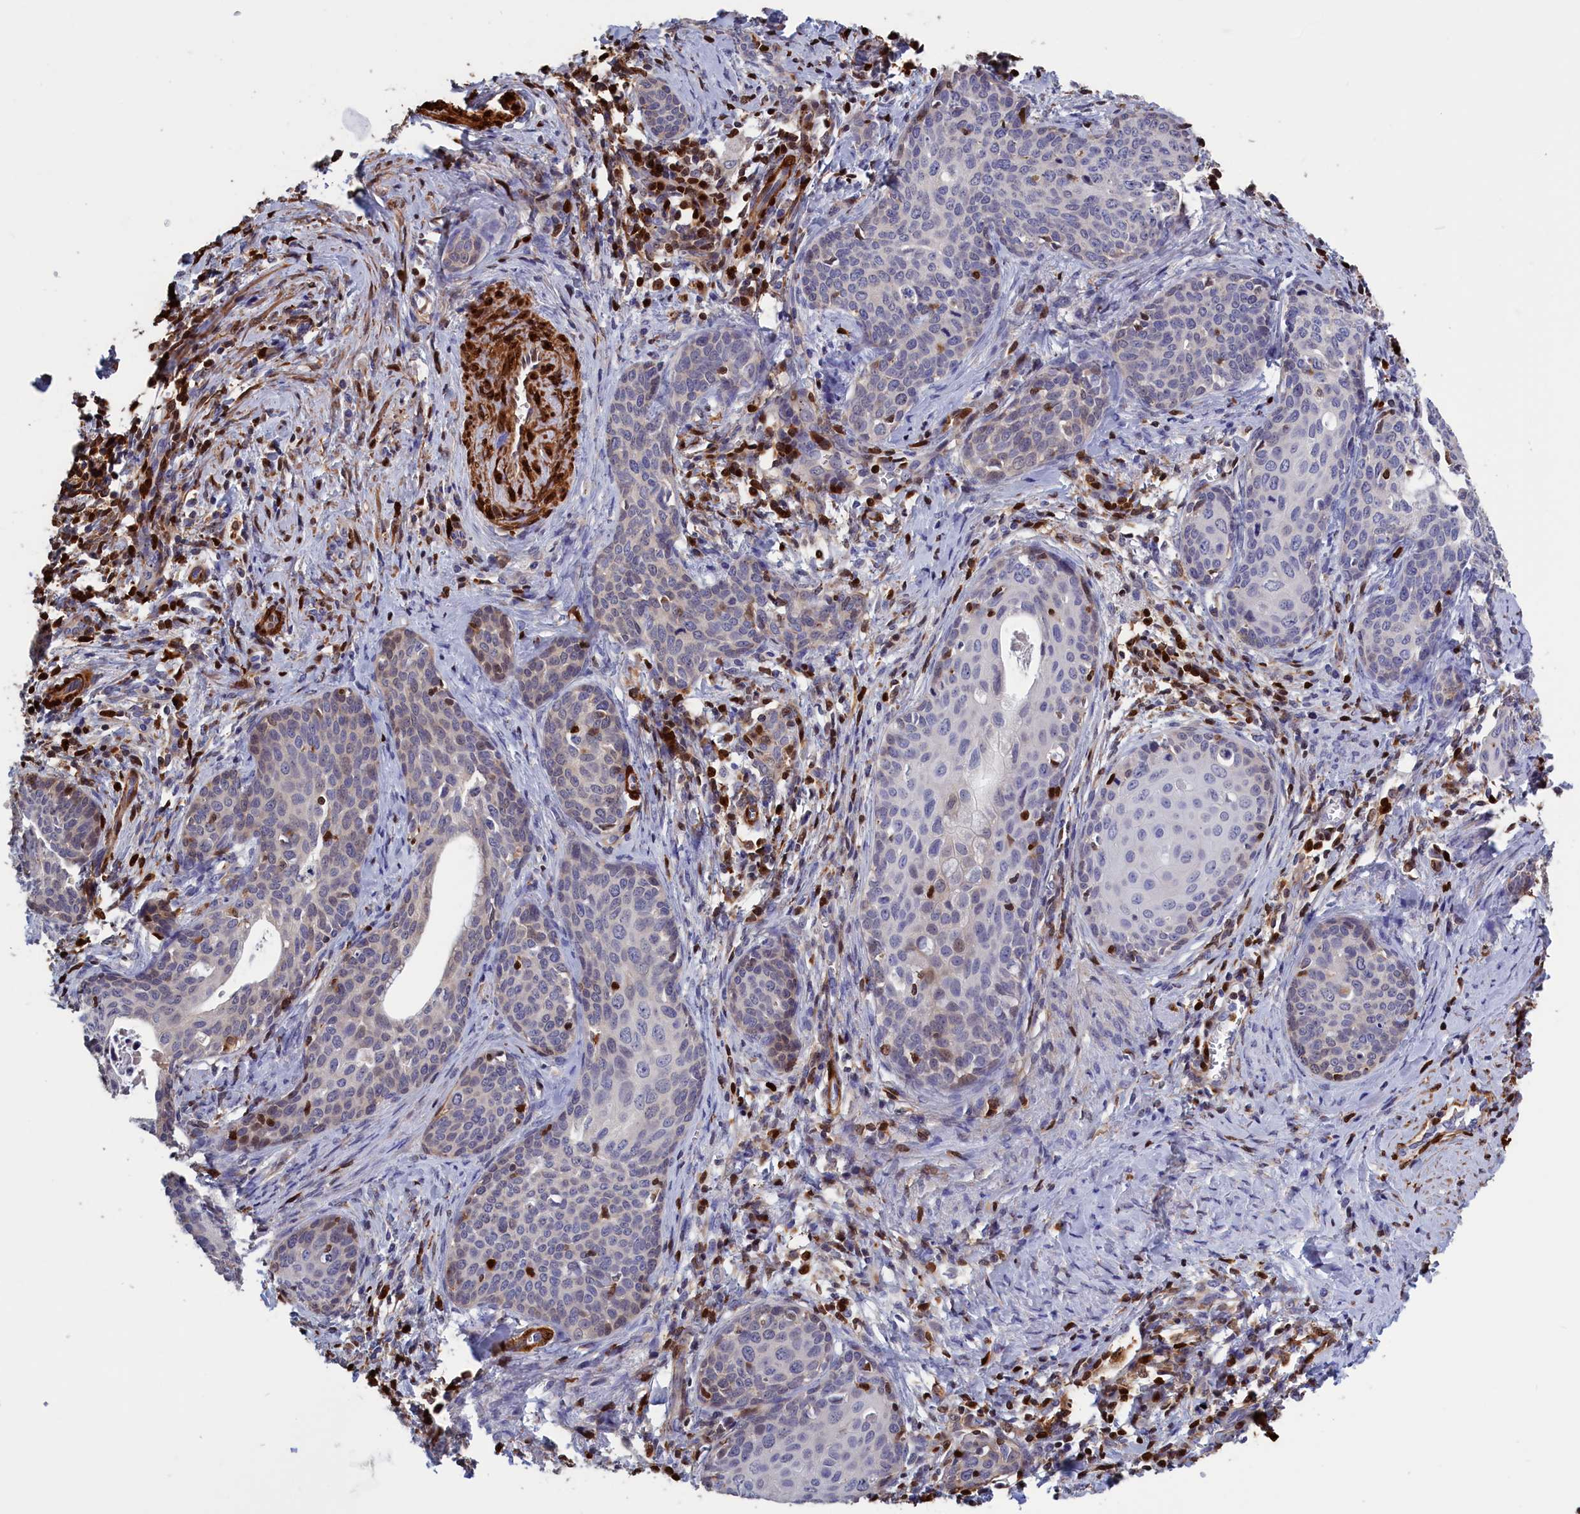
{"staining": {"intensity": "negative", "quantity": "none", "location": "none"}, "tissue": "cervical cancer", "cell_type": "Tumor cells", "image_type": "cancer", "snomed": [{"axis": "morphology", "description": "Squamous cell carcinoma, NOS"}, {"axis": "topography", "description": "Cervix"}], "caption": "This histopathology image is of cervical squamous cell carcinoma stained with immunohistochemistry (IHC) to label a protein in brown with the nuclei are counter-stained blue. There is no staining in tumor cells.", "gene": "CRIP1", "patient": {"sex": "female", "age": 52}}